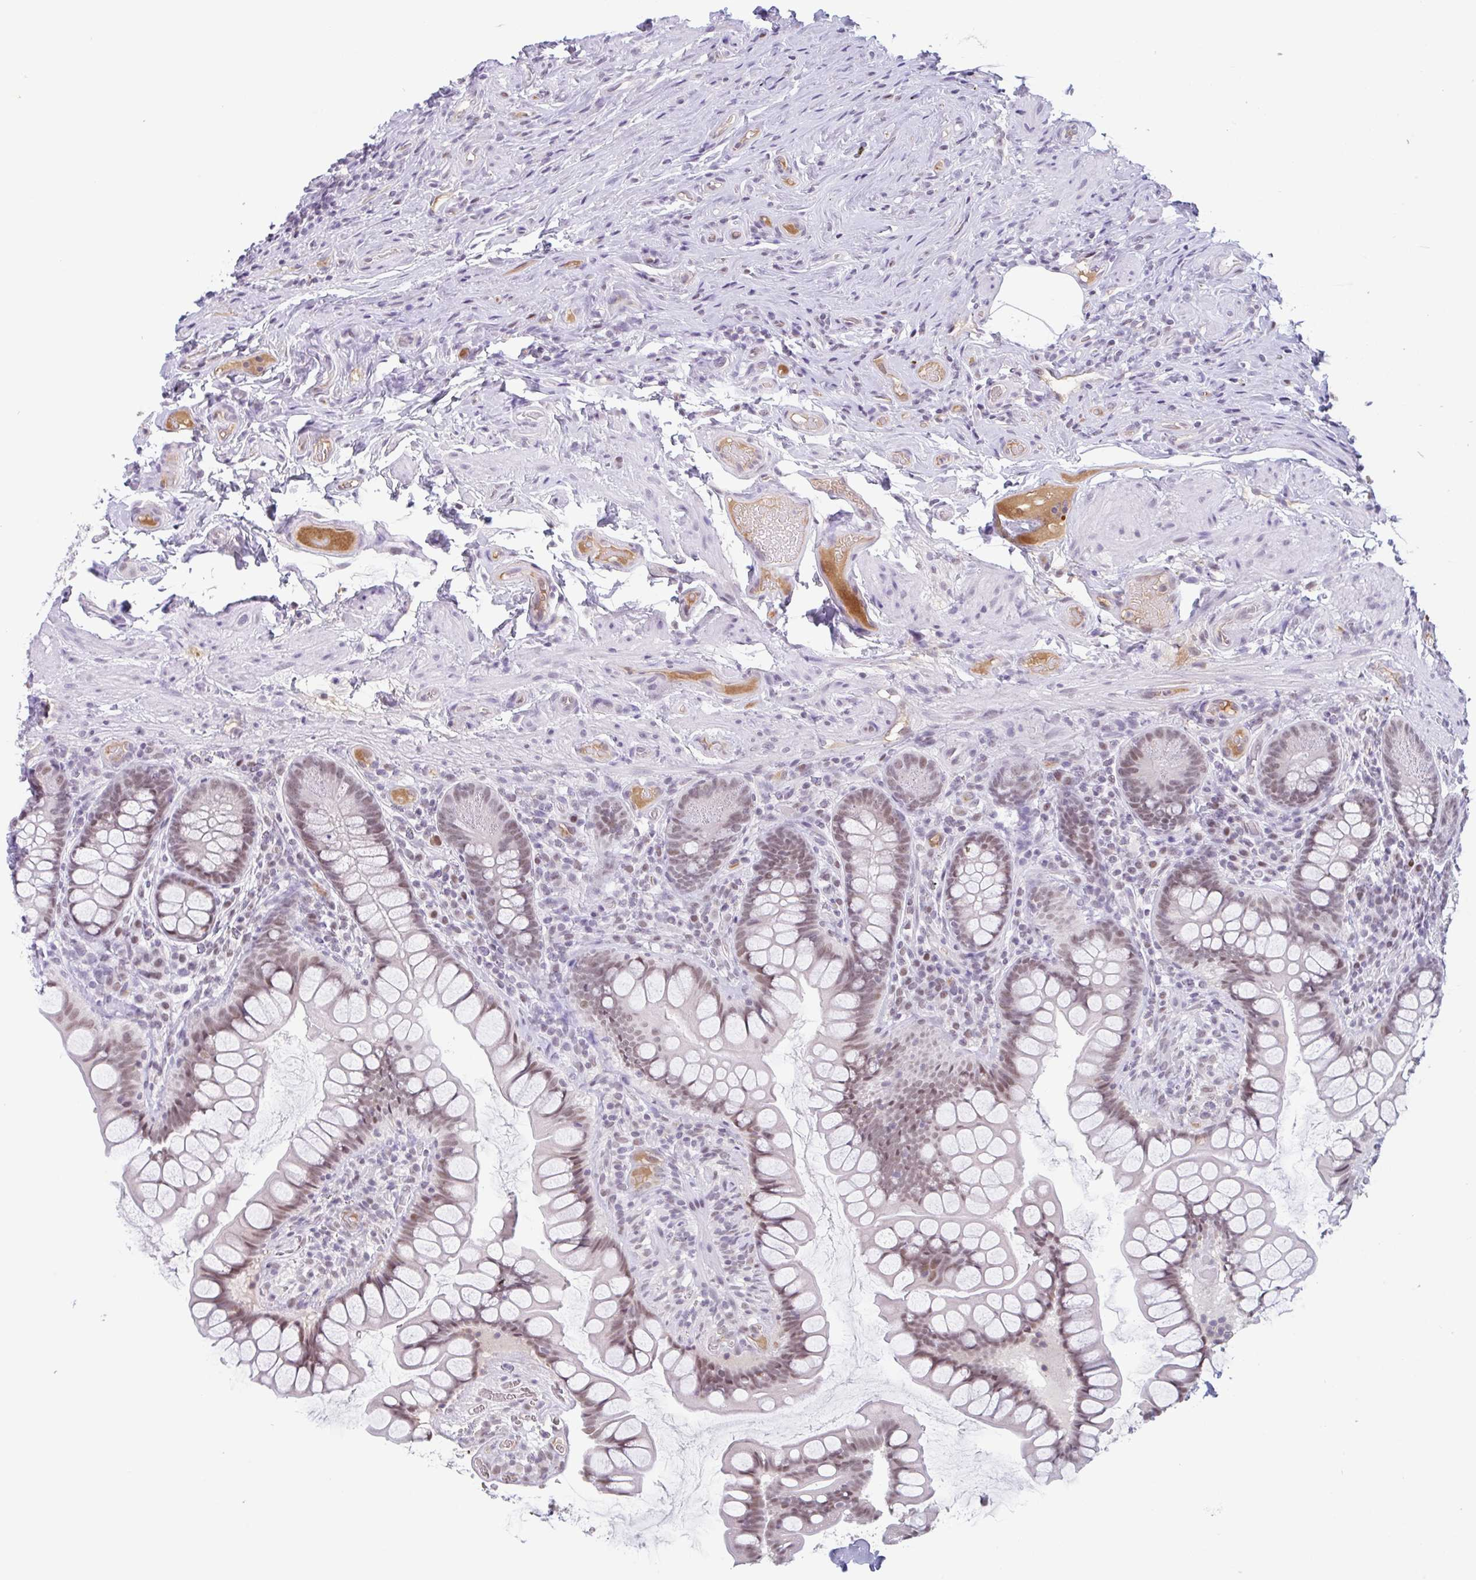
{"staining": {"intensity": "moderate", "quantity": "25%-75%", "location": "nuclear"}, "tissue": "small intestine", "cell_type": "Glandular cells", "image_type": "normal", "snomed": [{"axis": "morphology", "description": "Normal tissue, NOS"}, {"axis": "topography", "description": "Small intestine"}], "caption": "IHC image of normal small intestine: human small intestine stained using IHC displays medium levels of moderate protein expression localized specifically in the nuclear of glandular cells, appearing as a nuclear brown color.", "gene": "PLG", "patient": {"sex": "male", "age": 70}}